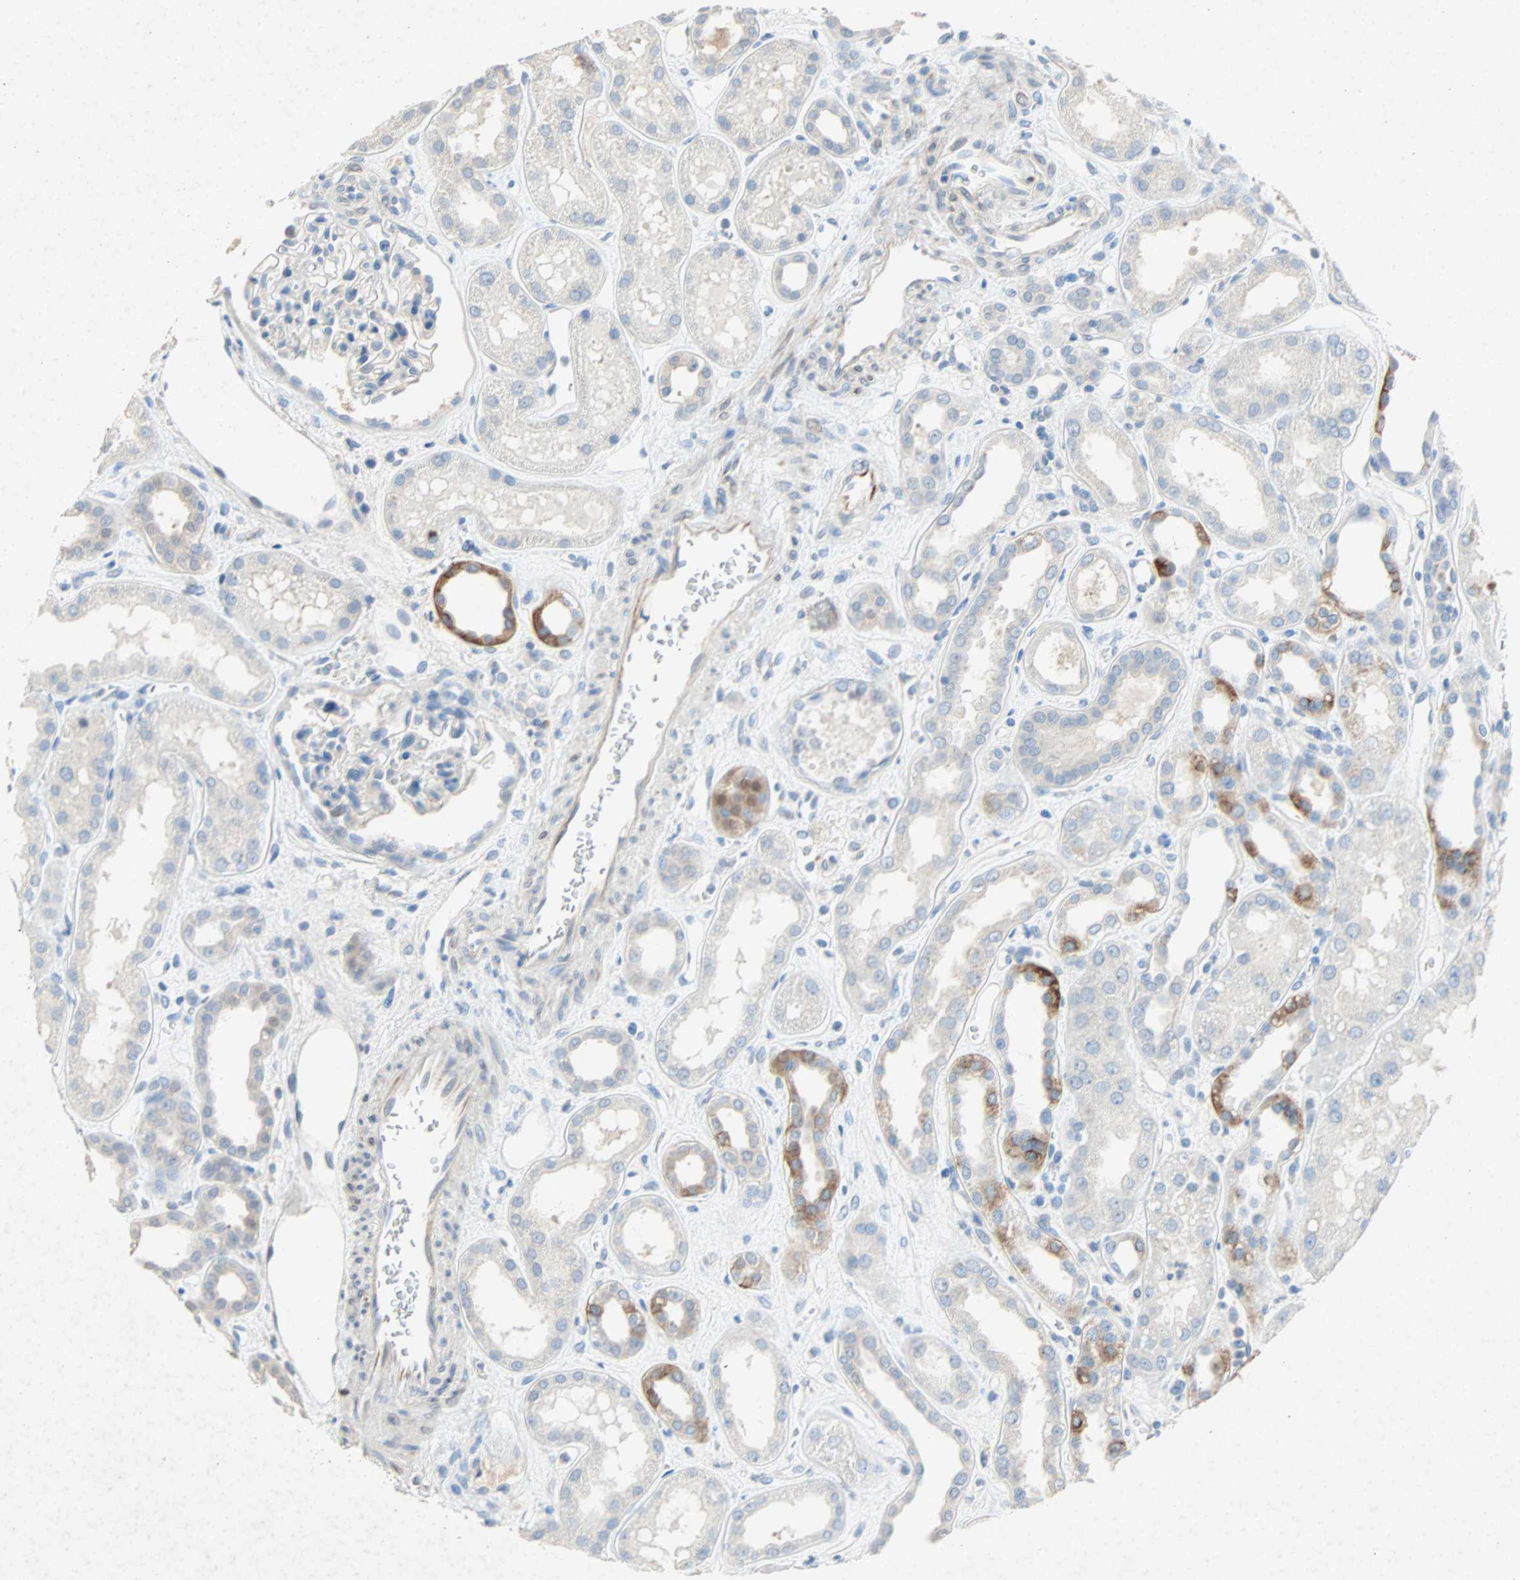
{"staining": {"intensity": "negative", "quantity": "none", "location": "none"}, "tissue": "kidney", "cell_type": "Cells in glomeruli", "image_type": "normal", "snomed": [{"axis": "morphology", "description": "Normal tissue, NOS"}, {"axis": "topography", "description": "Kidney"}], "caption": "IHC photomicrograph of normal human kidney stained for a protein (brown), which demonstrates no positivity in cells in glomeruli.", "gene": "PCDHB2", "patient": {"sex": "male", "age": 59}}